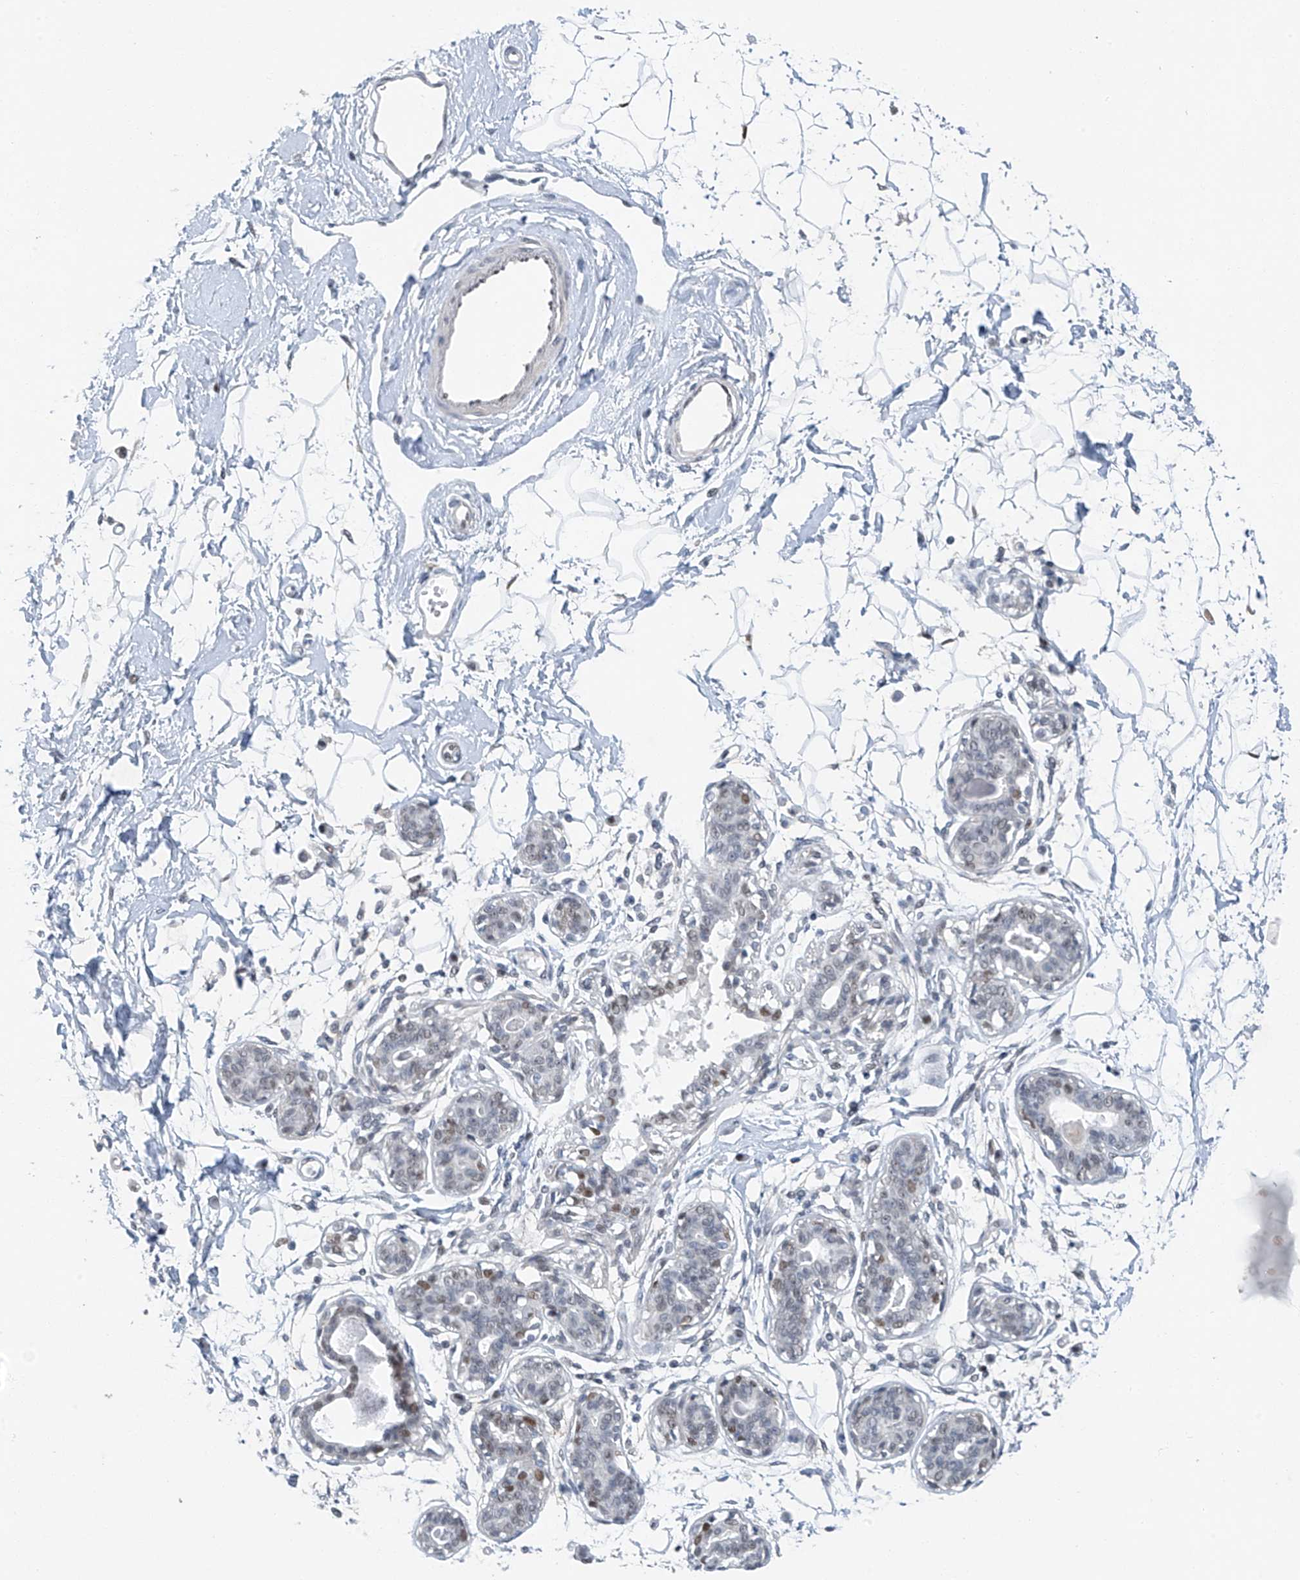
{"staining": {"intensity": "negative", "quantity": "none", "location": "none"}, "tissue": "breast", "cell_type": "Adipocytes", "image_type": "normal", "snomed": [{"axis": "morphology", "description": "Normal tissue, NOS"}, {"axis": "topography", "description": "Breast"}], "caption": "Histopathology image shows no significant protein expression in adipocytes of benign breast.", "gene": "TAF8", "patient": {"sex": "female", "age": 45}}